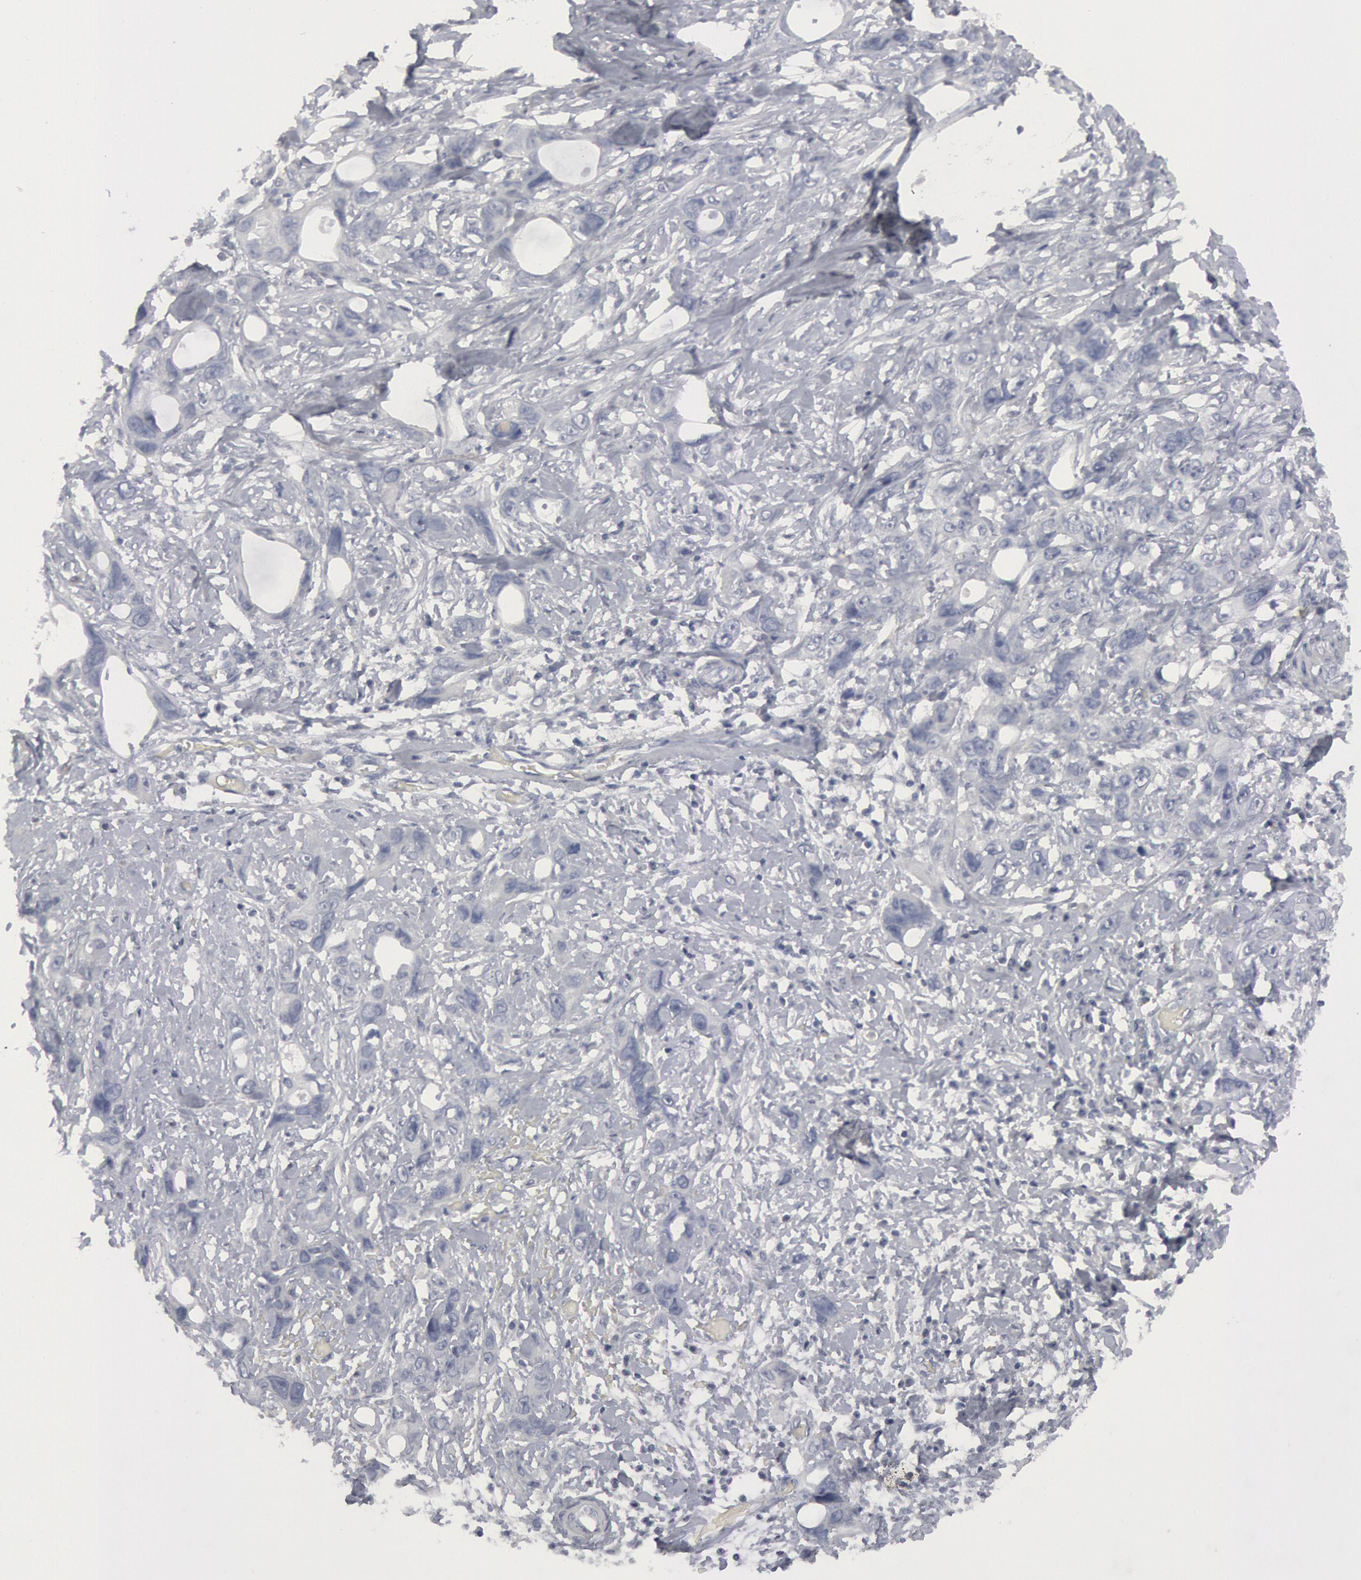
{"staining": {"intensity": "negative", "quantity": "none", "location": "none"}, "tissue": "stomach cancer", "cell_type": "Tumor cells", "image_type": "cancer", "snomed": [{"axis": "morphology", "description": "Adenocarcinoma, NOS"}, {"axis": "topography", "description": "Stomach, upper"}], "caption": "This histopathology image is of stomach cancer (adenocarcinoma) stained with IHC to label a protein in brown with the nuclei are counter-stained blue. There is no positivity in tumor cells.", "gene": "DMC1", "patient": {"sex": "male", "age": 47}}